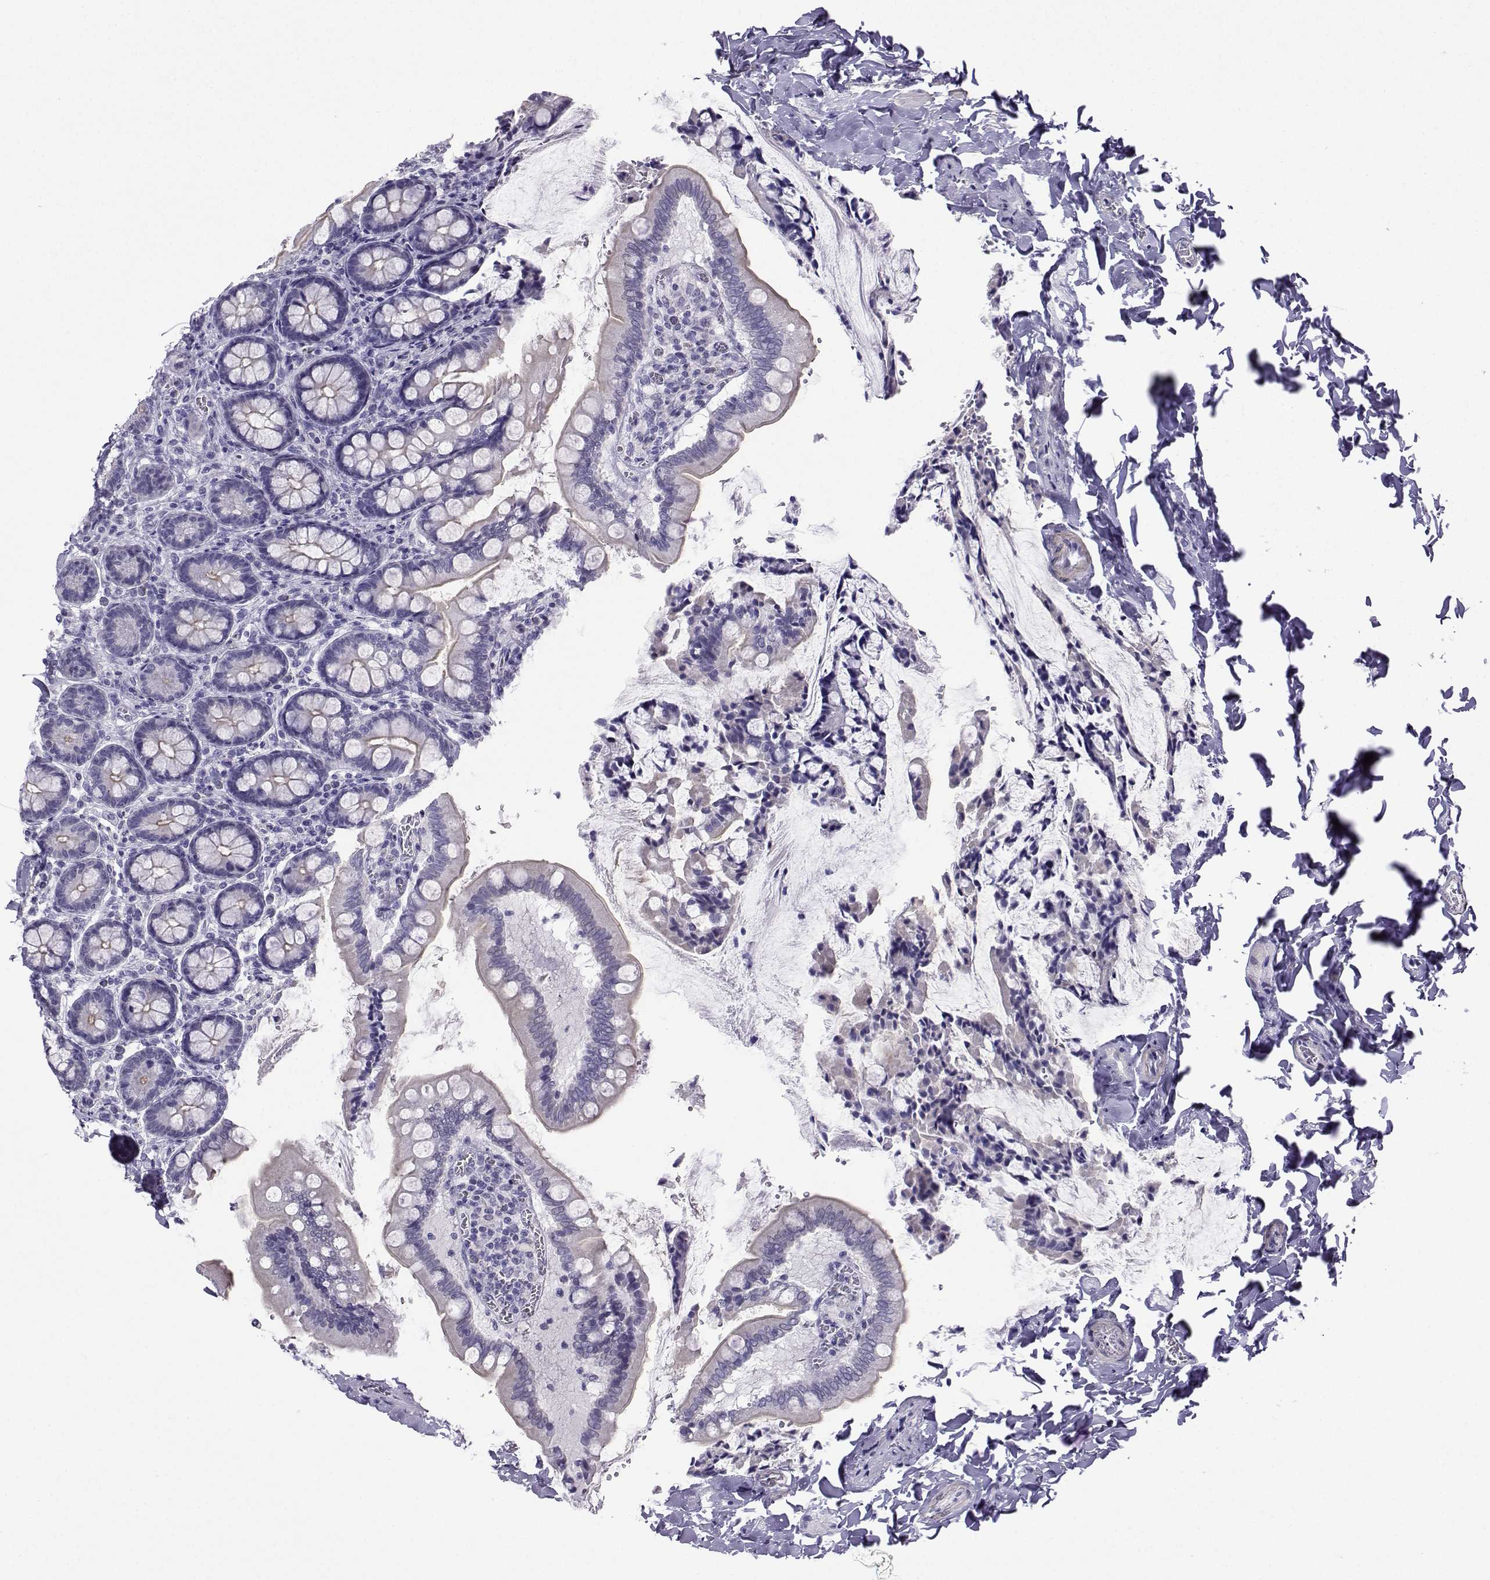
{"staining": {"intensity": "negative", "quantity": "none", "location": "none"}, "tissue": "small intestine", "cell_type": "Glandular cells", "image_type": "normal", "snomed": [{"axis": "morphology", "description": "Normal tissue, NOS"}, {"axis": "topography", "description": "Small intestine"}], "caption": "Immunohistochemistry (IHC) image of benign human small intestine stained for a protein (brown), which shows no positivity in glandular cells.", "gene": "KIF17", "patient": {"sex": "female", "age": 56}}